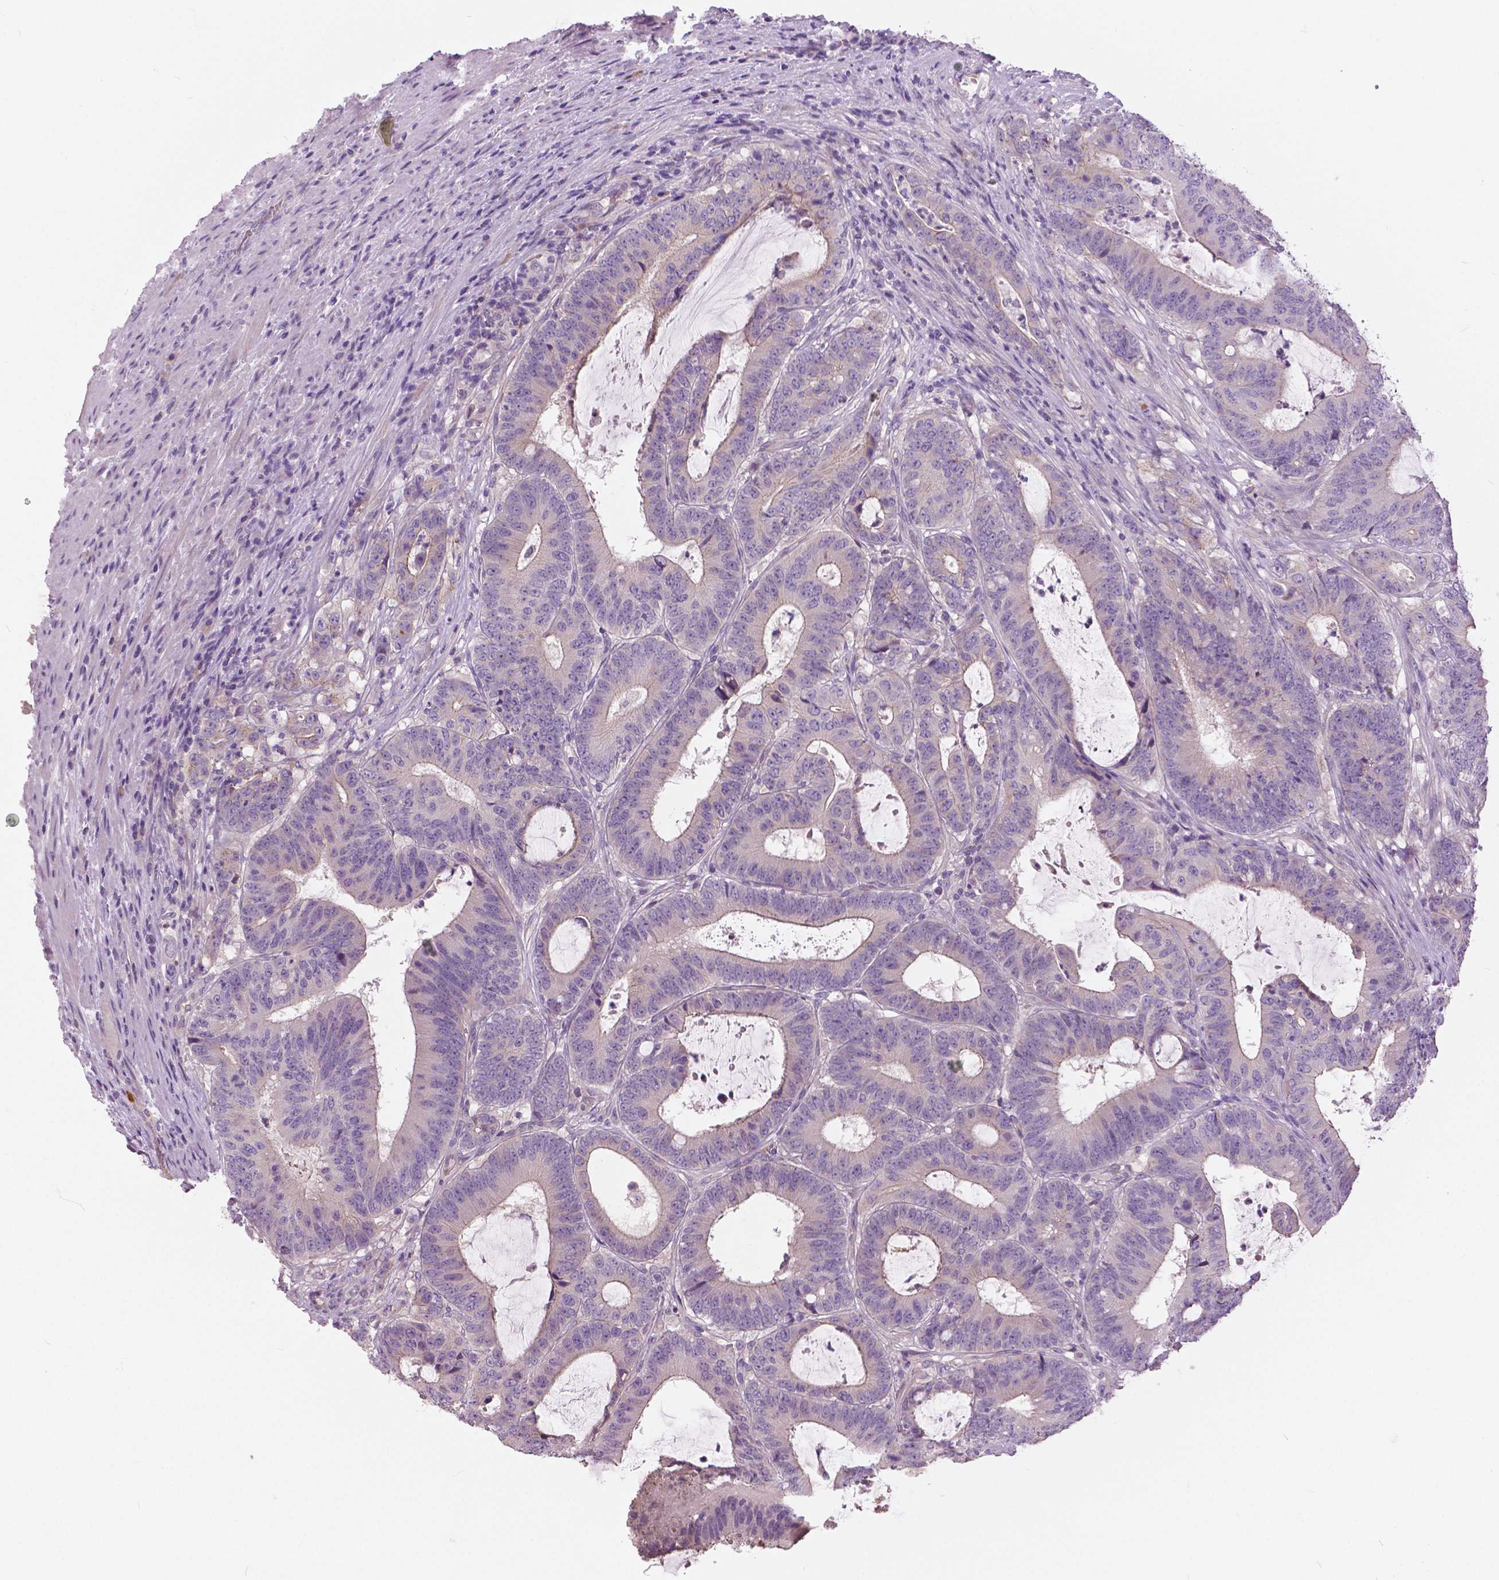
{"staining": {"intensity": "negative", "quantity": "none", "location": "none"}, "tissue": "colorectal cancer", "cell_type": "Tumor cells", "image_type": "cancer", "snomed": [{"axis": "morphology", "description": "Adenocarcinoma, NOS"}, {"axis": "topography", "description": "Colon"}], "caption": "There is no significant positivity in tumor cells of adenocarcinoma (colorectal).", "gene": "SERPINI1", "patient": {"sex": "female", "age": 43}}